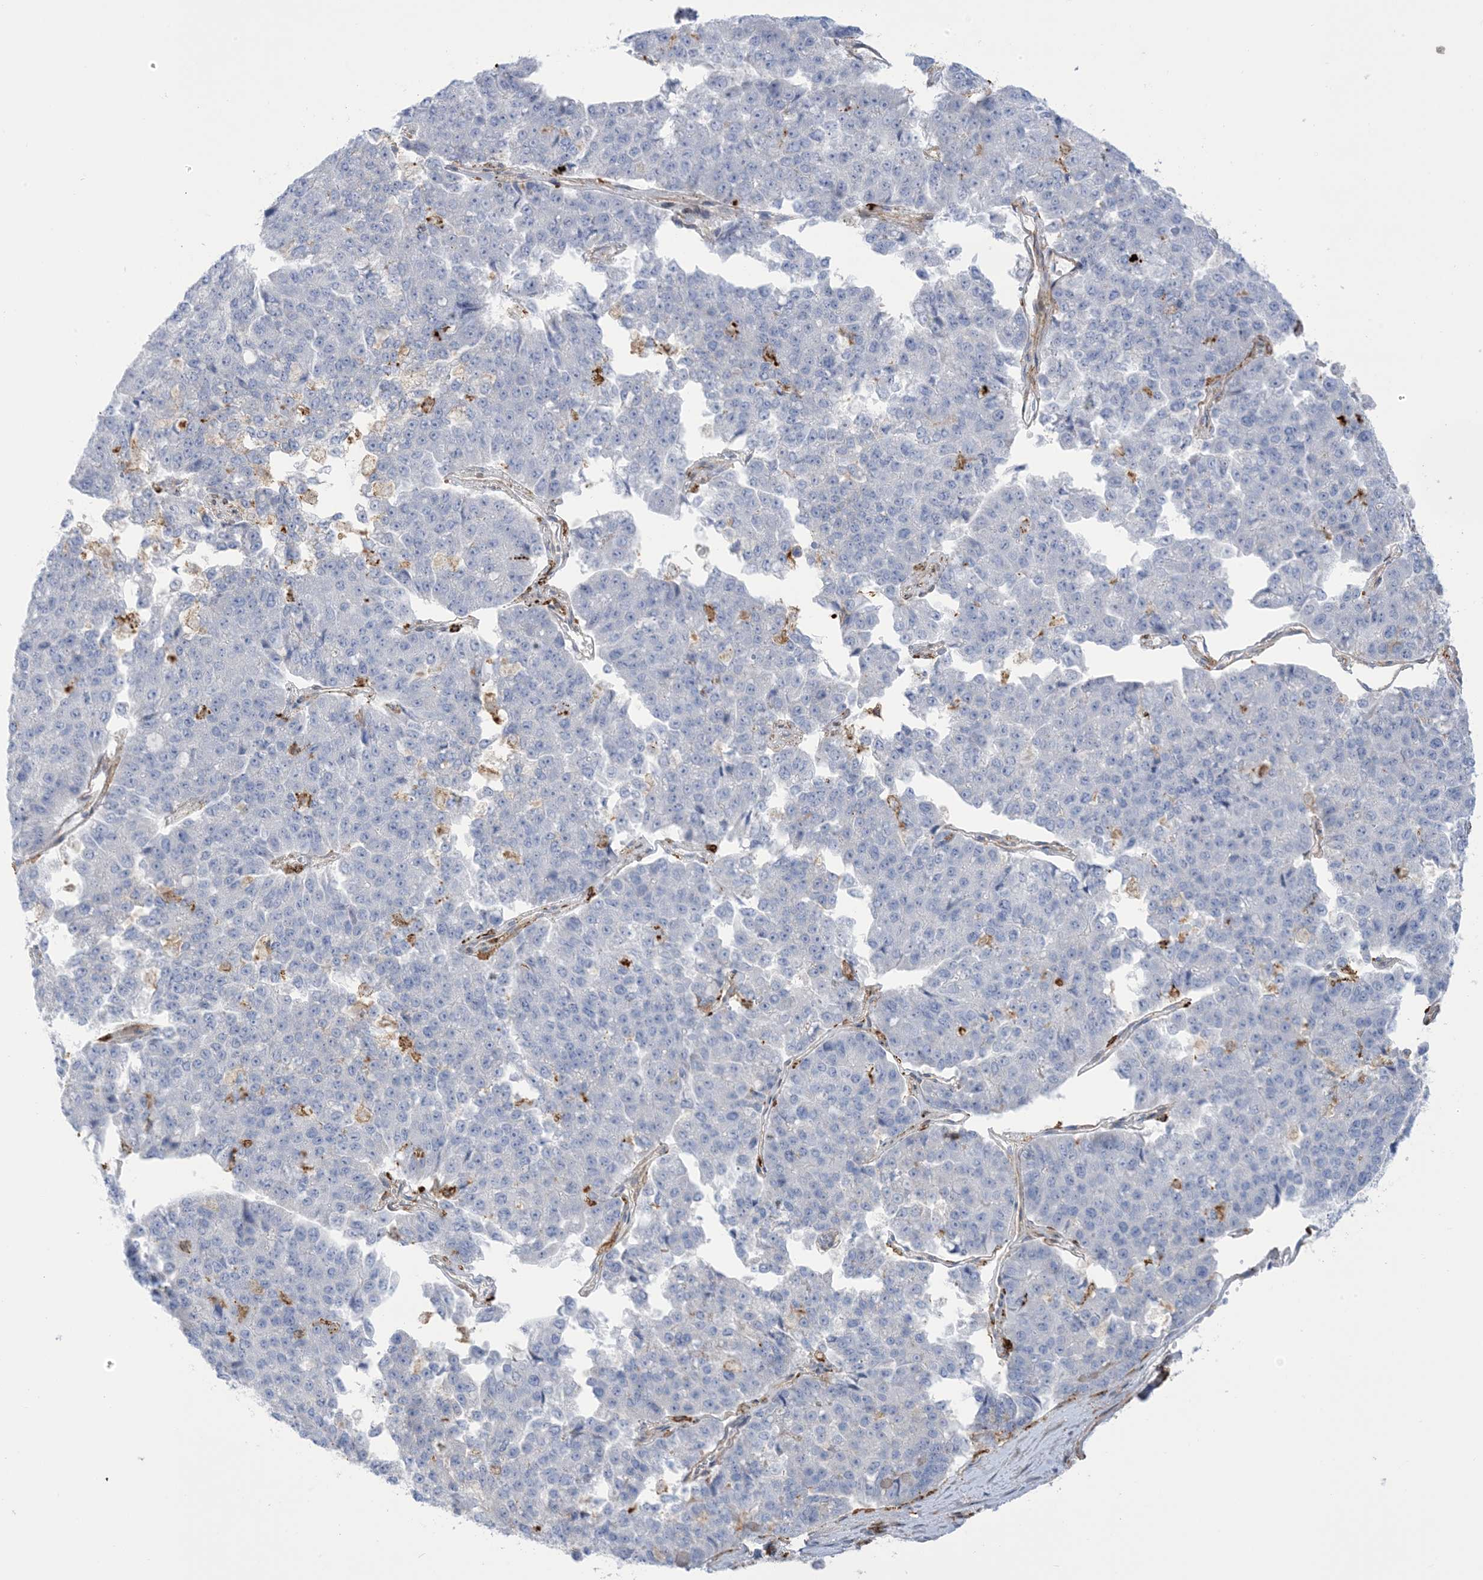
{"staining": {"intensity": "negative", "quantity": "none", "location": "none"}, "tissue": "pancreatic cancer", "cell_type": "Tumor cells", "image_type": "cancer", "snomed": [{"axis": "morphology", "description": "Adenocarcinoma, NOS"}, {"axis": "topography", "description": "Pancreas"}], "caption": "Tumor cells are negative for brown protein staining in pancreatic adenocarcinoma.", "gene": "ICMT", "patient": {"sex": "male", "age": 50}}